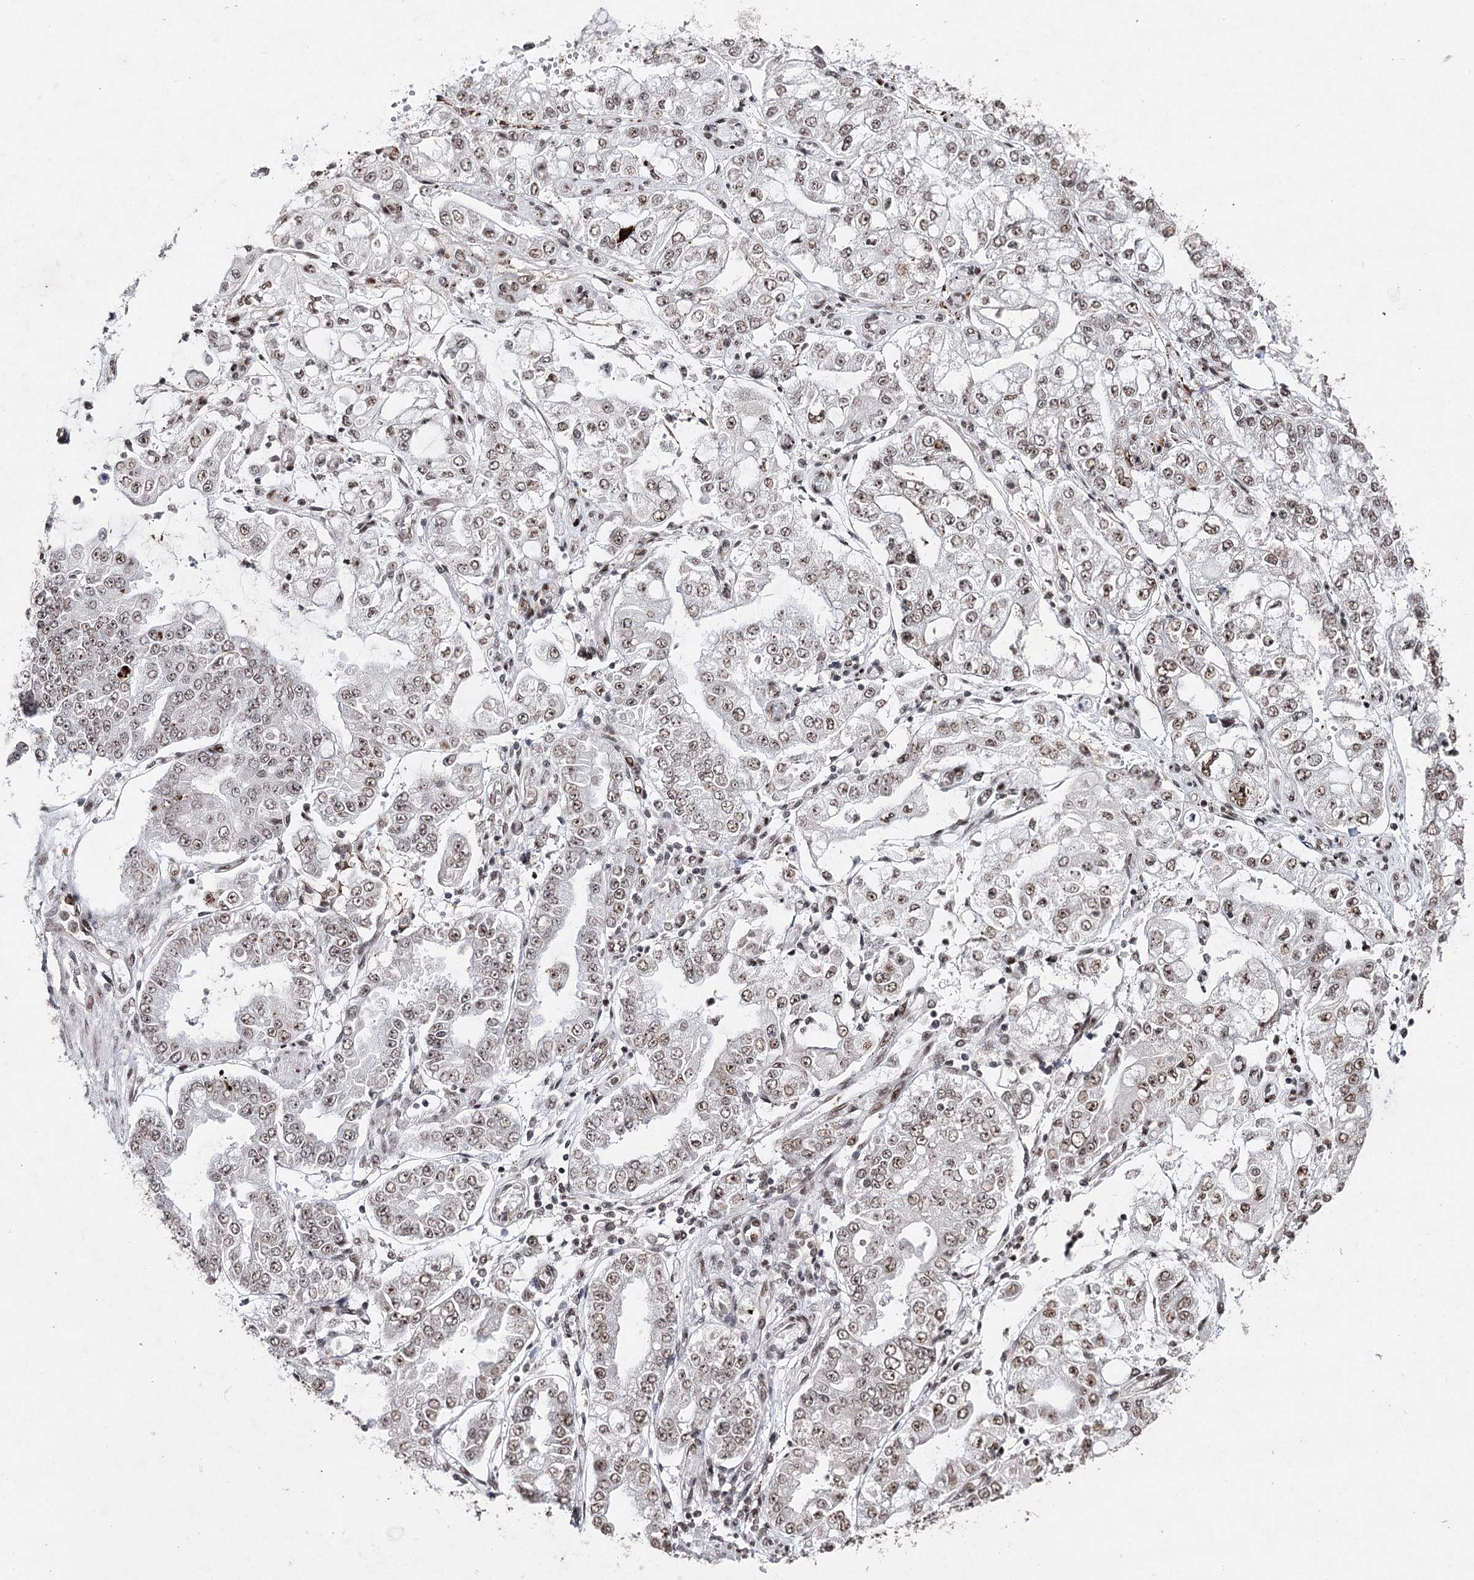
{"staining": {"intensity": "moderate", "quantity": ">75%", "location": "nuclear"}, "tissue": "stomach cancer", "cell_type": "Tumor cells", "image_type": "cancer", "snomed": [{"axis": "morphology", "description": "Adenocarcinoma, NOS"}, {"axis": "topography", "description": "Stomach"}], "caption": "Immunohistochemistry (DAB (3,3'-diaminobenzidine)) staining of stomach cancer (adenocarcinoma) reveals moderate nuclear protein expression in about >75% of tumor cells.", "gene": "PDCD4", "patient": {"sex": "male", "age": 76}}